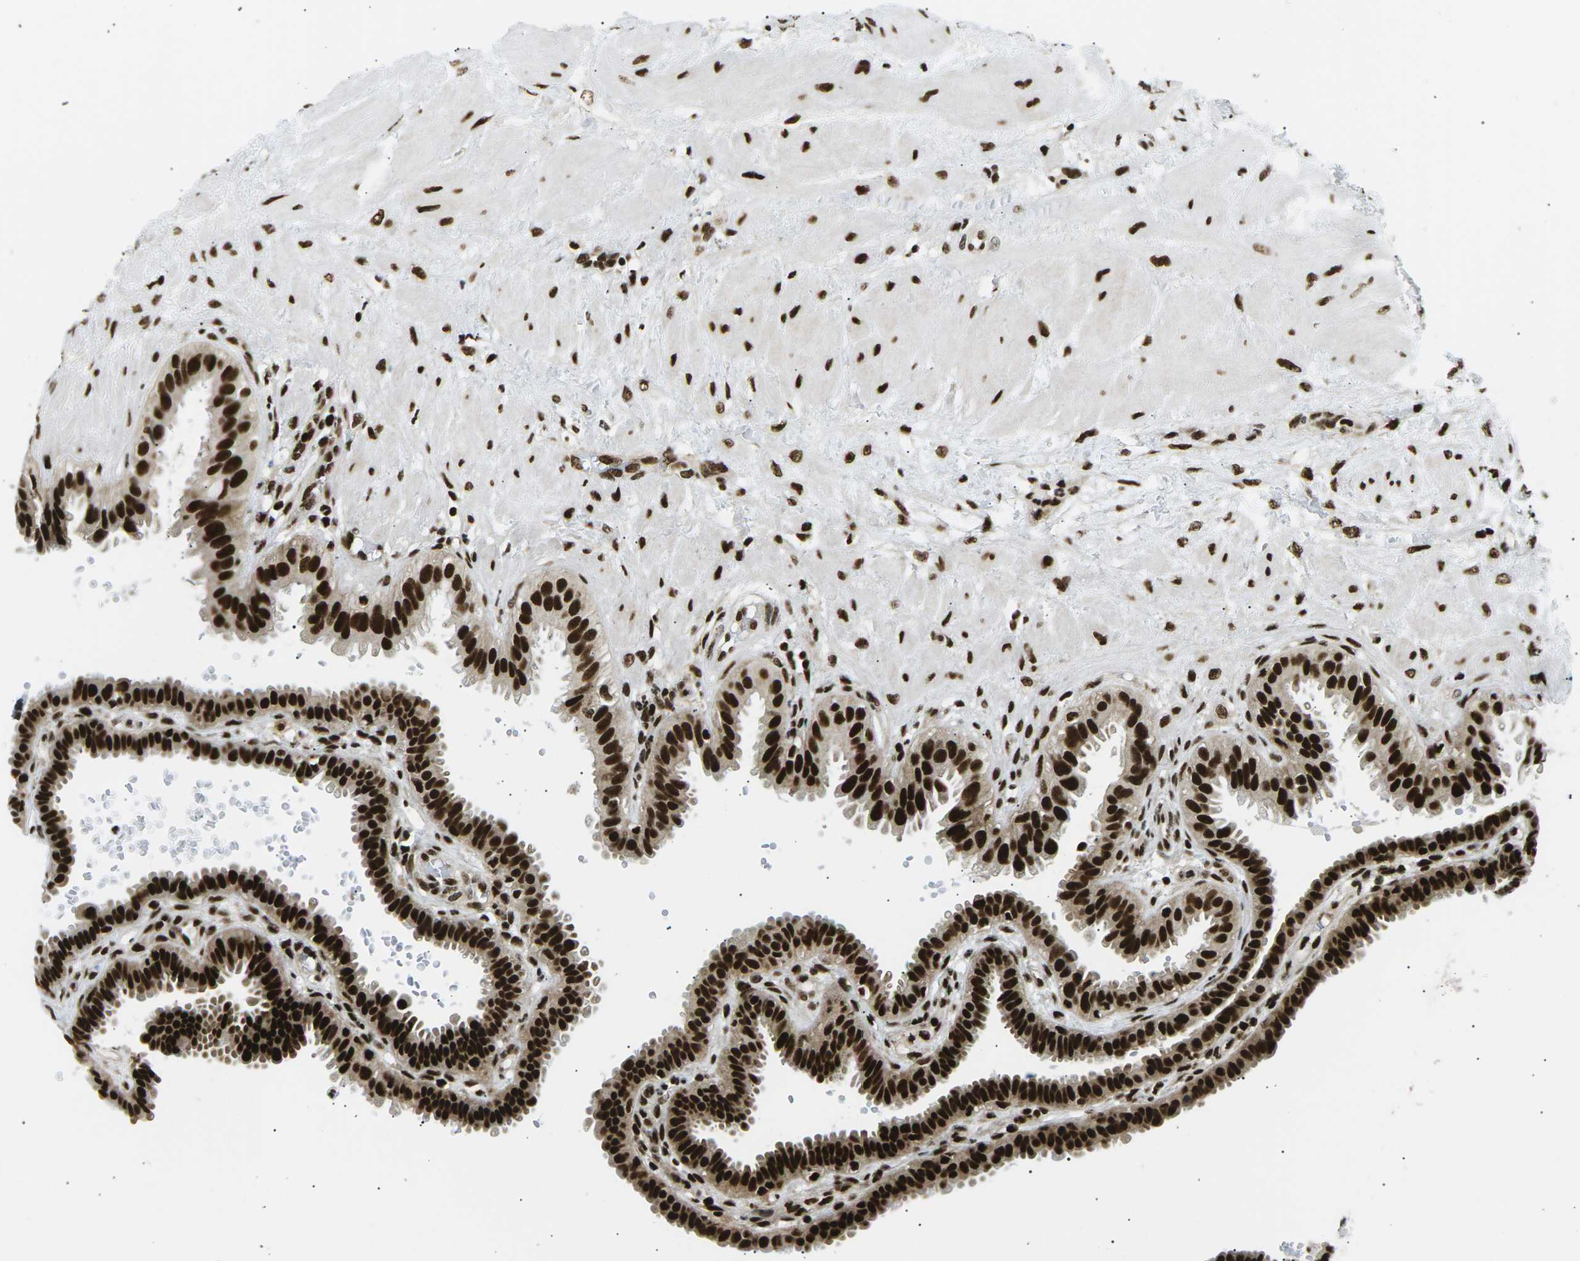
{"staining": {"intensity": "strong", "quantity": ">75%", "location": "nuclear"}, "tissue": "fallopian tube", "cell_type": "Glandular cells", "image_type": "normal", "snomed": [{"axis": "morphology", "description": "Normal tissue, NOS"}, {"axis": "topography", "description": "Fallopian tube"}, {"axis": "topography", "description": "Placenta"}], "caption": "Protein expression analysis of unremarkable fallopian tube demonstrates strong nuclear staining in approximately >75% of glandular cells.", "gene": "RPA2", "patient": {"sex": "female", "age": 34}}